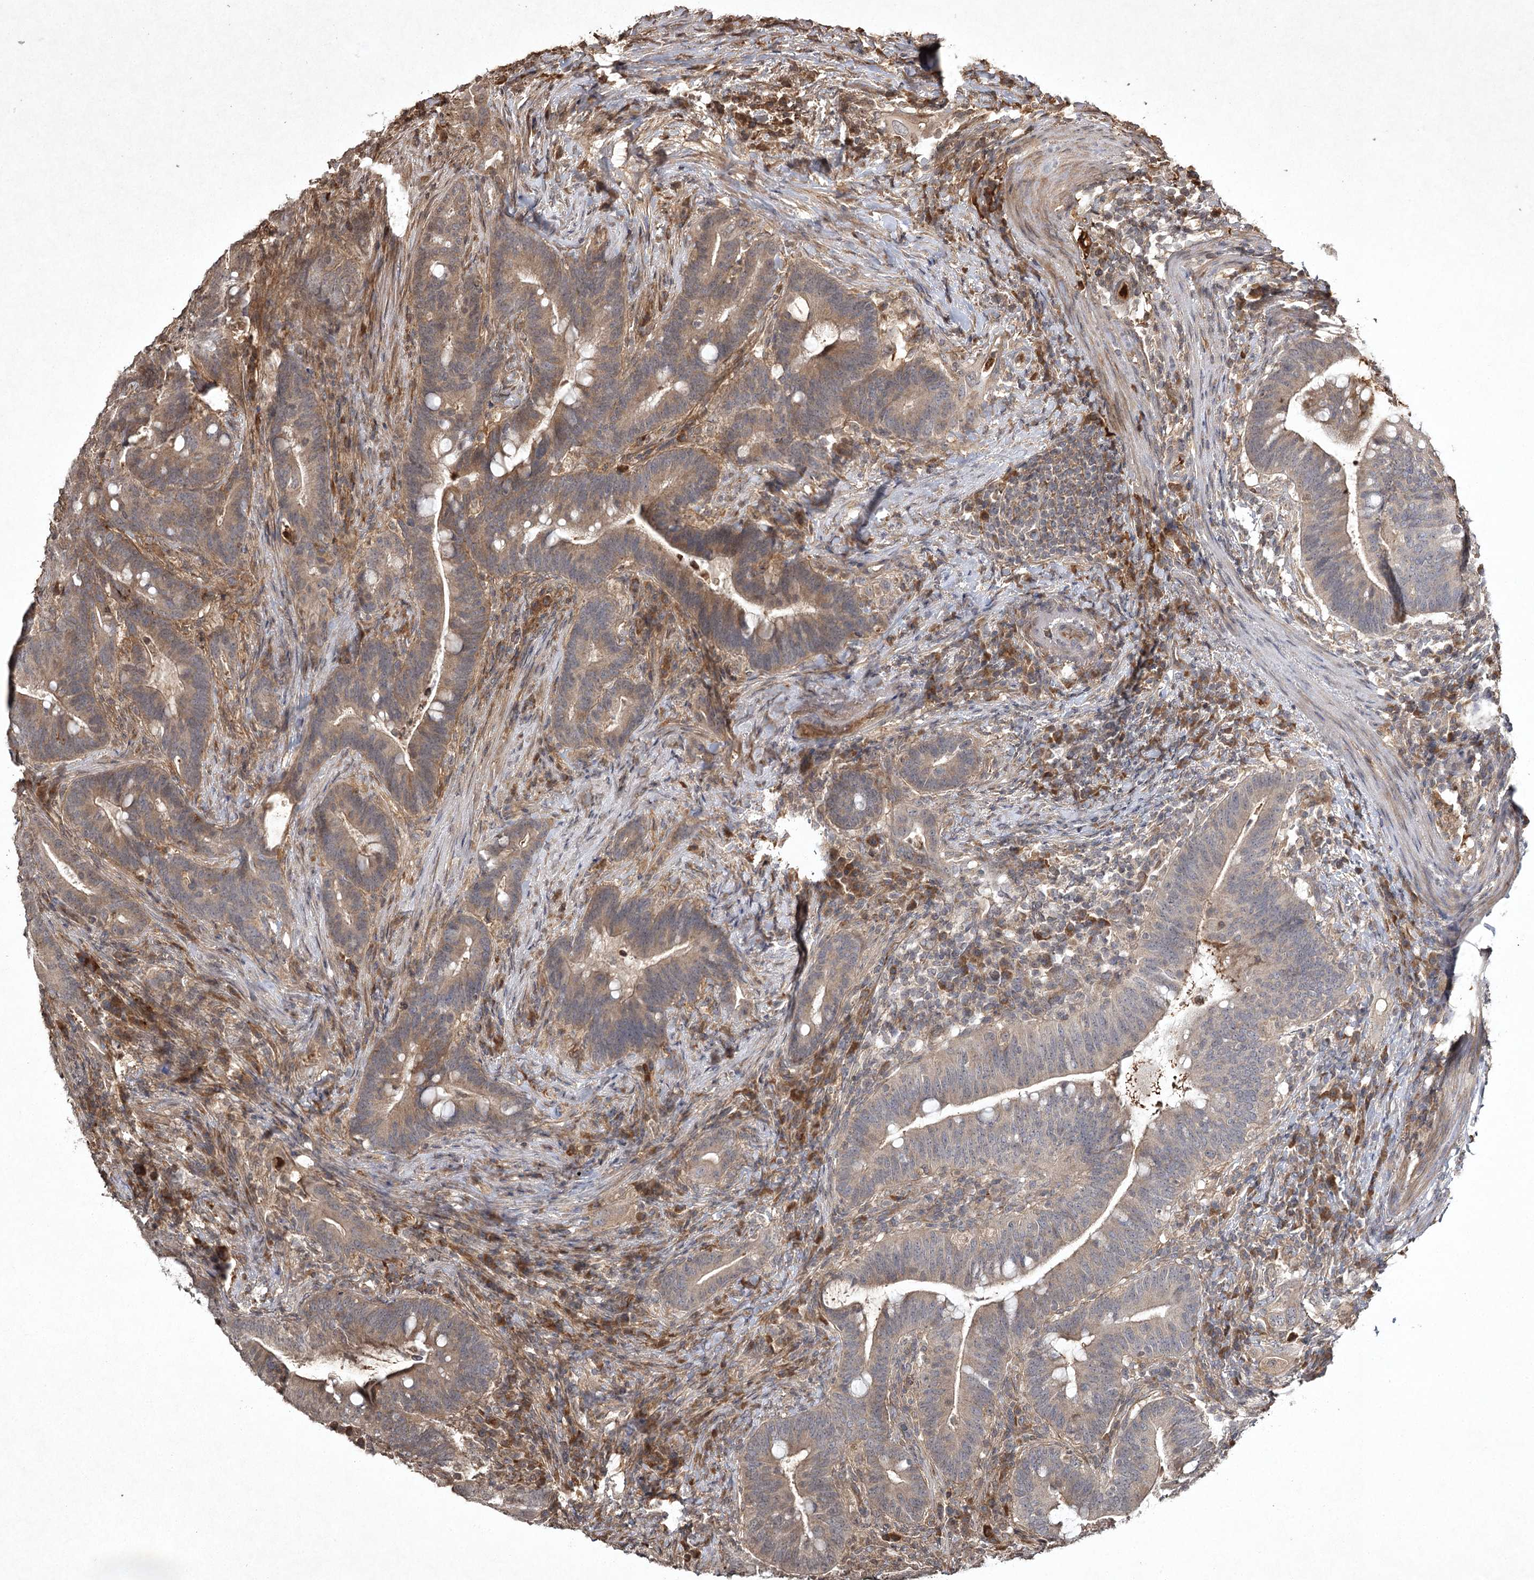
{"staining": {"intensity": "weak", "quantity": ">75%", "location": "cytoplasmic/membranous"}, "tissue": "colorectal cancer", "cell_type": "Tumor cells", "image_type": "cancer", "snomed": [{"axis": "morphology", "description": "Adenocarcinoma, NOS"}, {"axis": "topography", "description": "Colon"}], "caption": "Immunohistochemical staining of human colorectal cancer displays low levels of weak cytoplasmic/membranous protein expression in about >75% of tumor cells. (DAB (3,3'-diaminobenzidine) IHC, brown staining for protein, blue staining for nuclei).", "gene": "CYP2B6", "patient": {"sex": "female", "age": 66}}